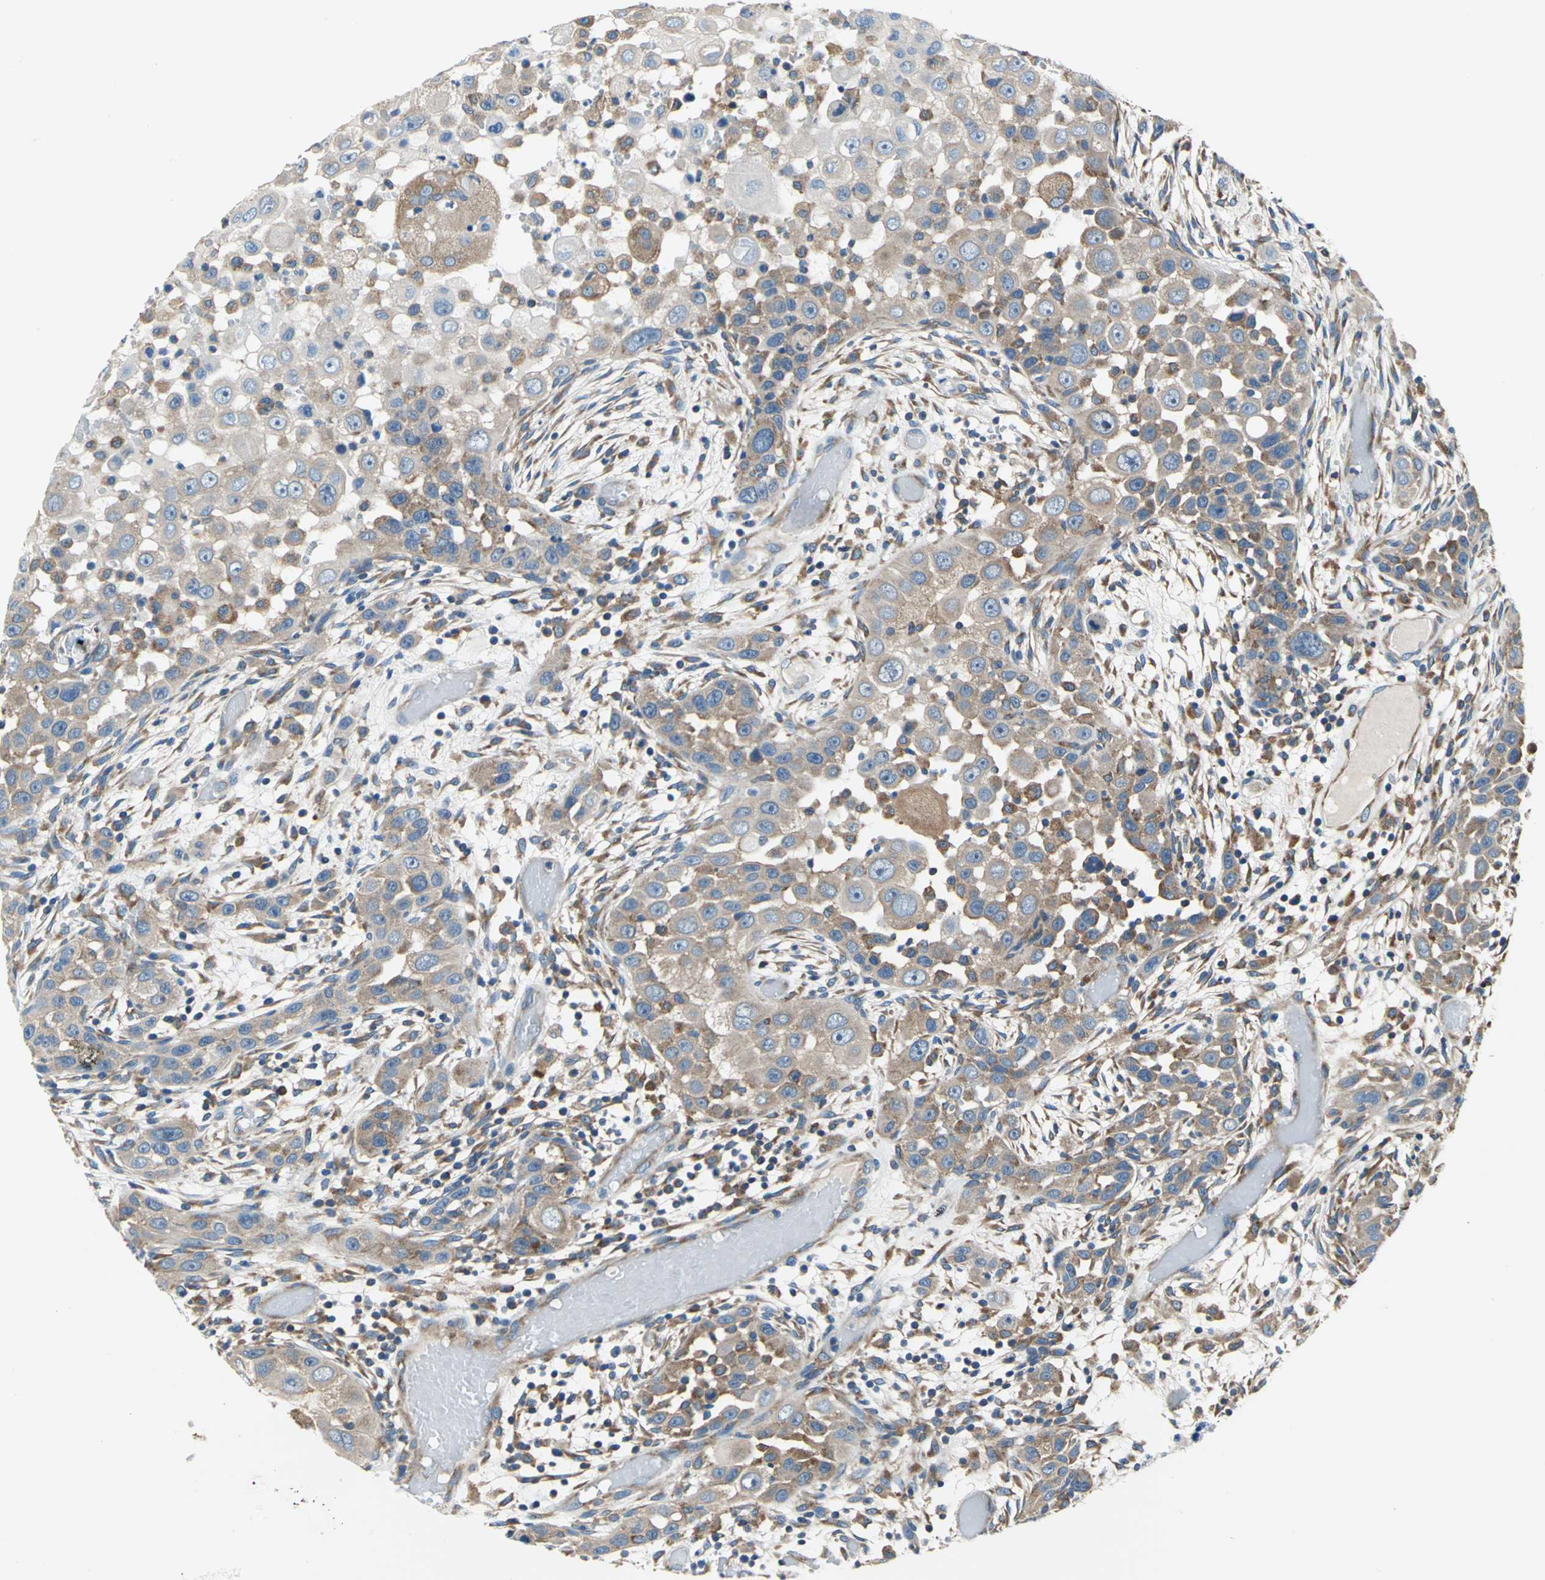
{"staining": {"intensity": "moderate", "quantity": ">75%", "location": "cytoplasmic/membranous"}, "tissue": "head and neck cancer", "cell_type": "Tumor cells", "image_type": "cancer", "snomed": [{"axis": "morphology", "description": "Carcinoma, NOS"}, {"axis": "topography", "description": "Head-Neck"}], "caption": "IHC photomicrograph of human carcinoma (head and neck) stained for a protein (brown), which shows medium levels of moderate cytoplasmic/membranous positivity in approximately >75% of tumor cells.", "gene": "TRIM25", "patient": {"sex": "male", "age": 87}}